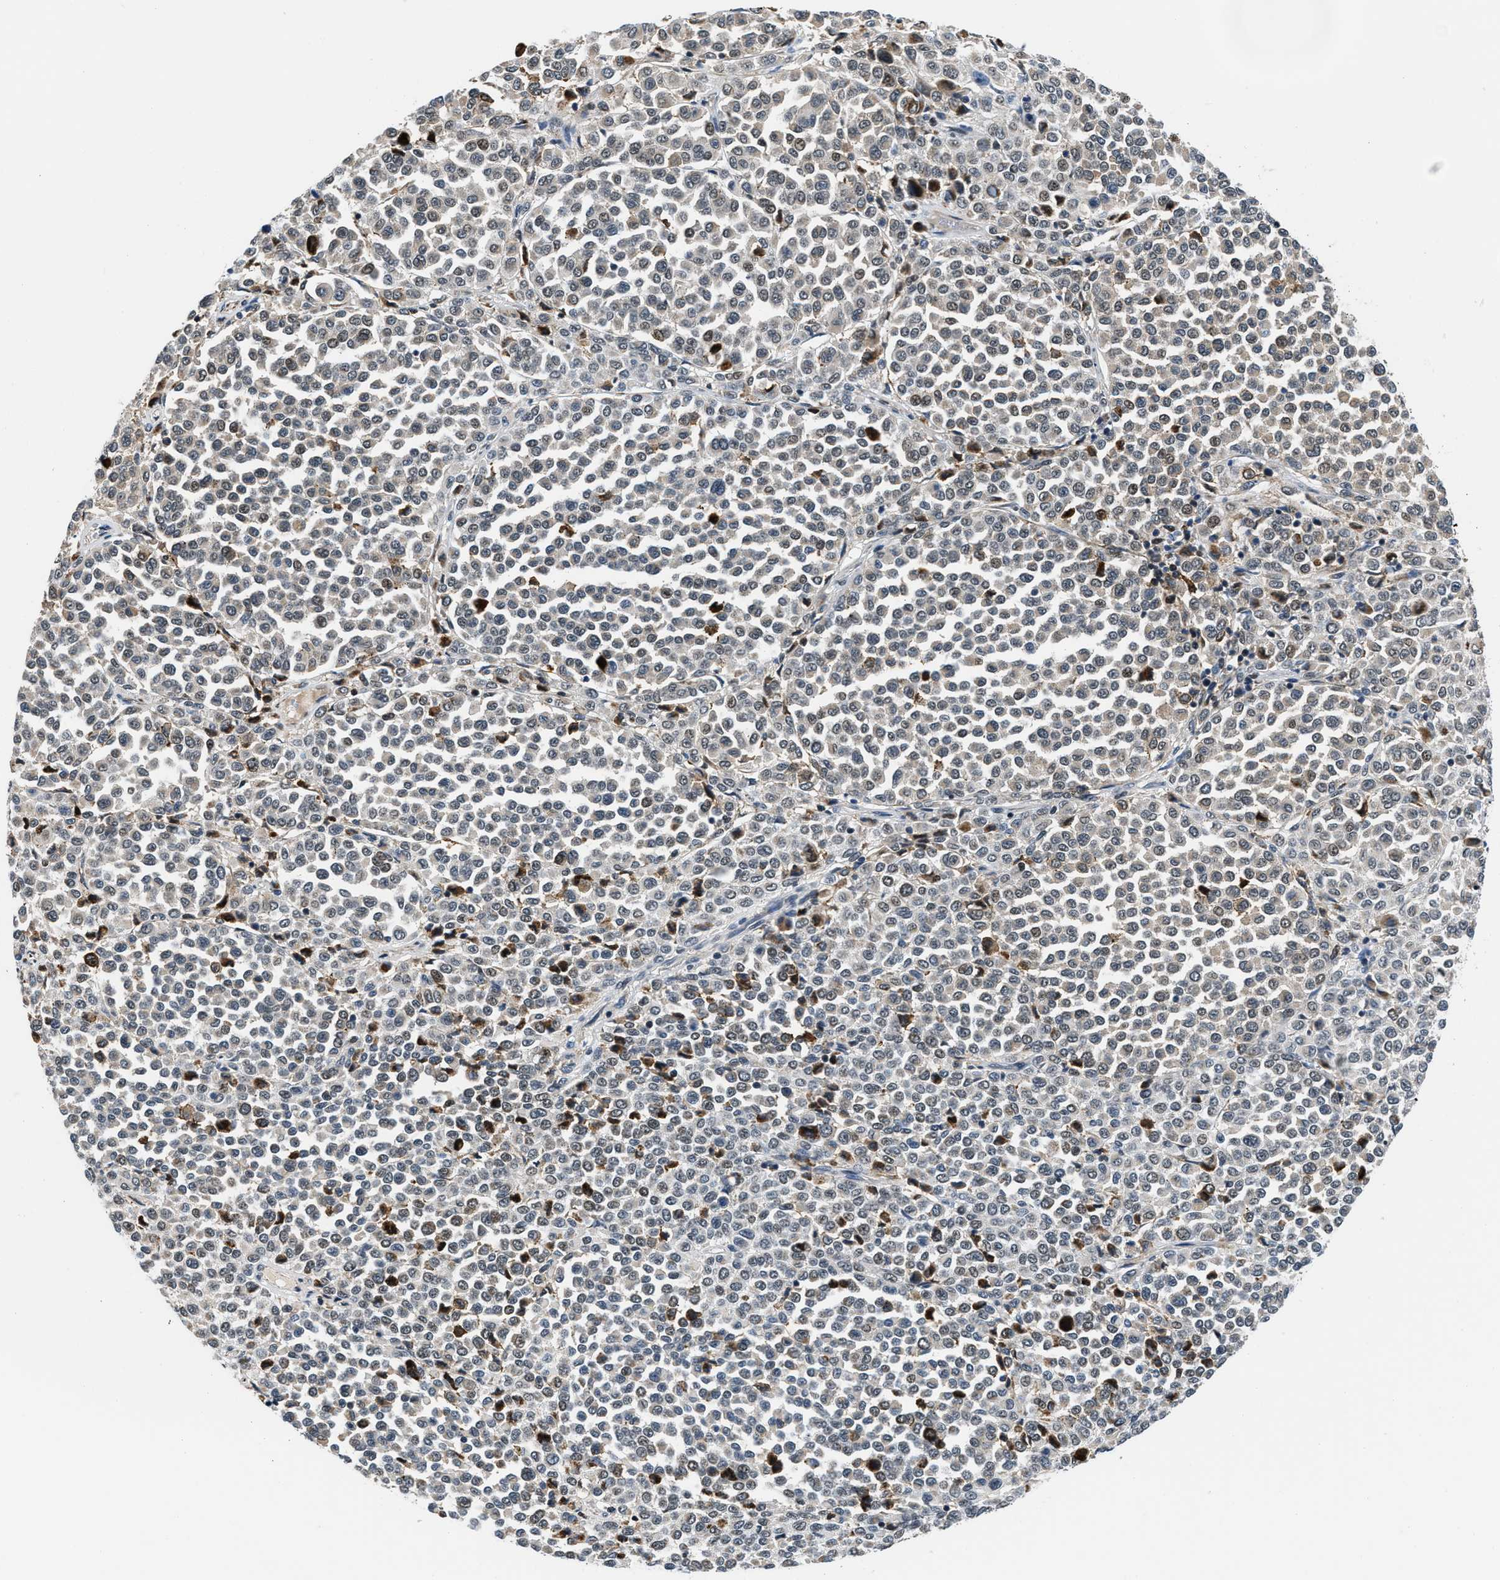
{"staining": {"intensity": "moderate", "quantity": "<25%", "location": "nuclear"}, "tissue": "melanoma", "cell_type": "Tumor cells", "image_type": "cancer", "snomed": [{"axis": "morphology", "description": "Malignant melanoma, Metastatic site"}, {"axis": "topography", "description": "Pancreas"}], "caption": "Malignant melanoma (metastatic site) was stained to show a protein in brown. There is low levels of moderate nuclear positivity in approximately <25% of tumor cells.", "gene": "KDM3B", "patient": {"sex": "female", "age": 30}}